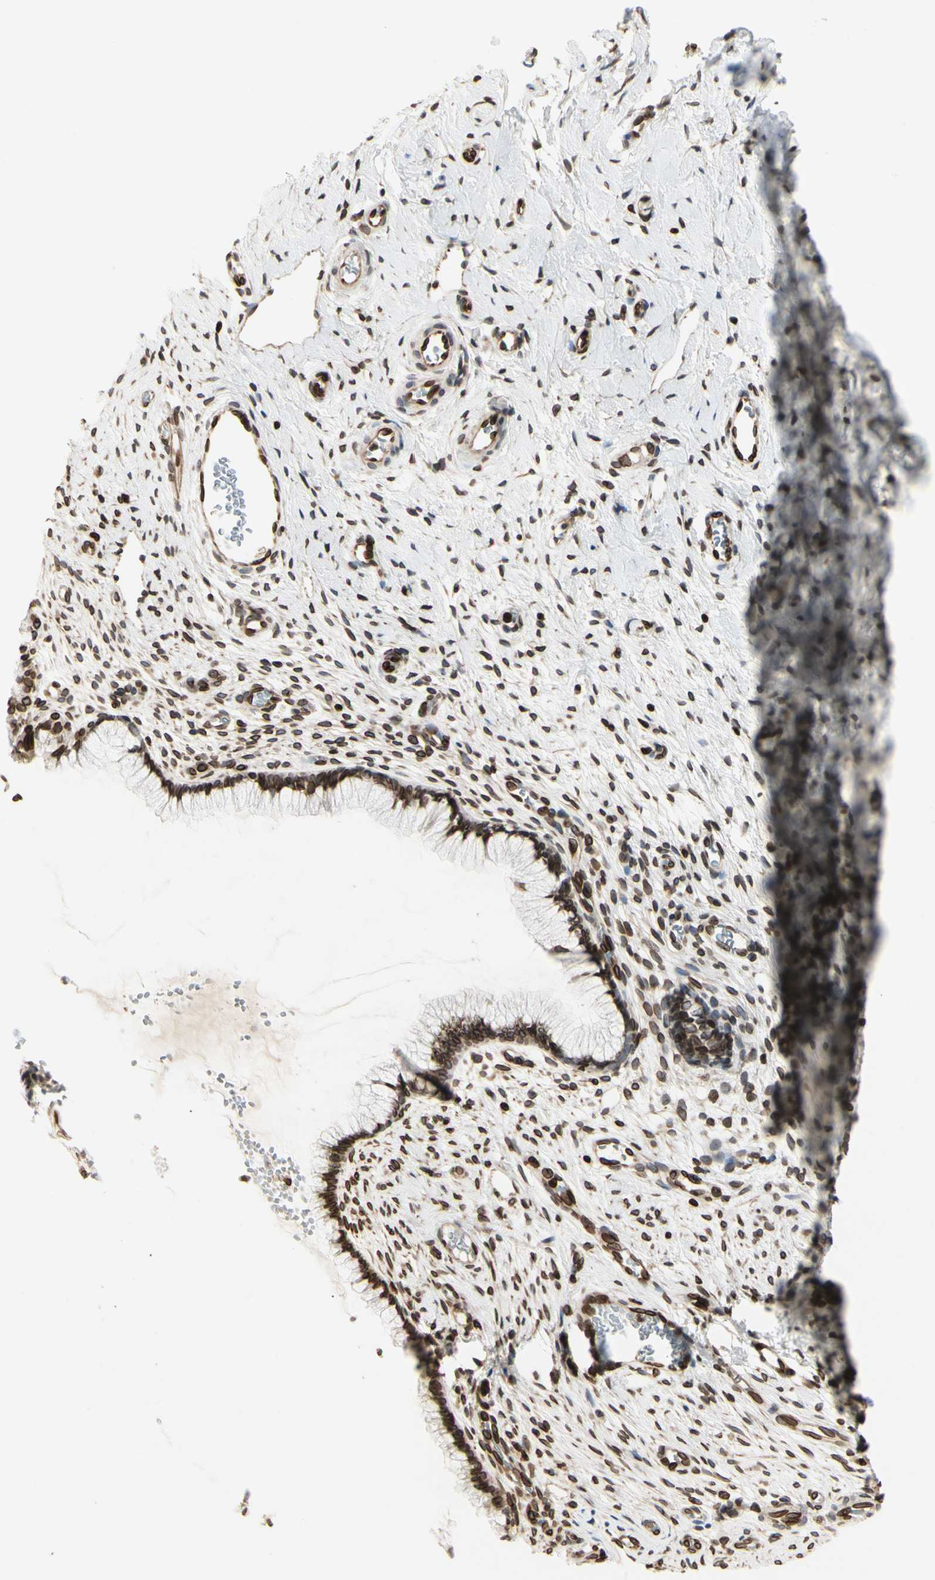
{"staining": {"intensity": "strong", "quantity": ">75%", "location": "cytoplasmic/membranous,nuclear"}, "tissue": "cervix", "cell_type": "Glandular cells", "image_type": "normal", "snomed": [{"axis": "morphology", "description": "Normal tissue, NOS"}, {"axis": "topography", "description": "Cervix"}], "caption": "Protein expression analysis of unremarkable human cervix reveals strong cytoplasmic/membranous,nuclear staining in approximately >75% of glandular cells.", "gene": "TMPO", "patient": {"sex": "female", "age": 65}}